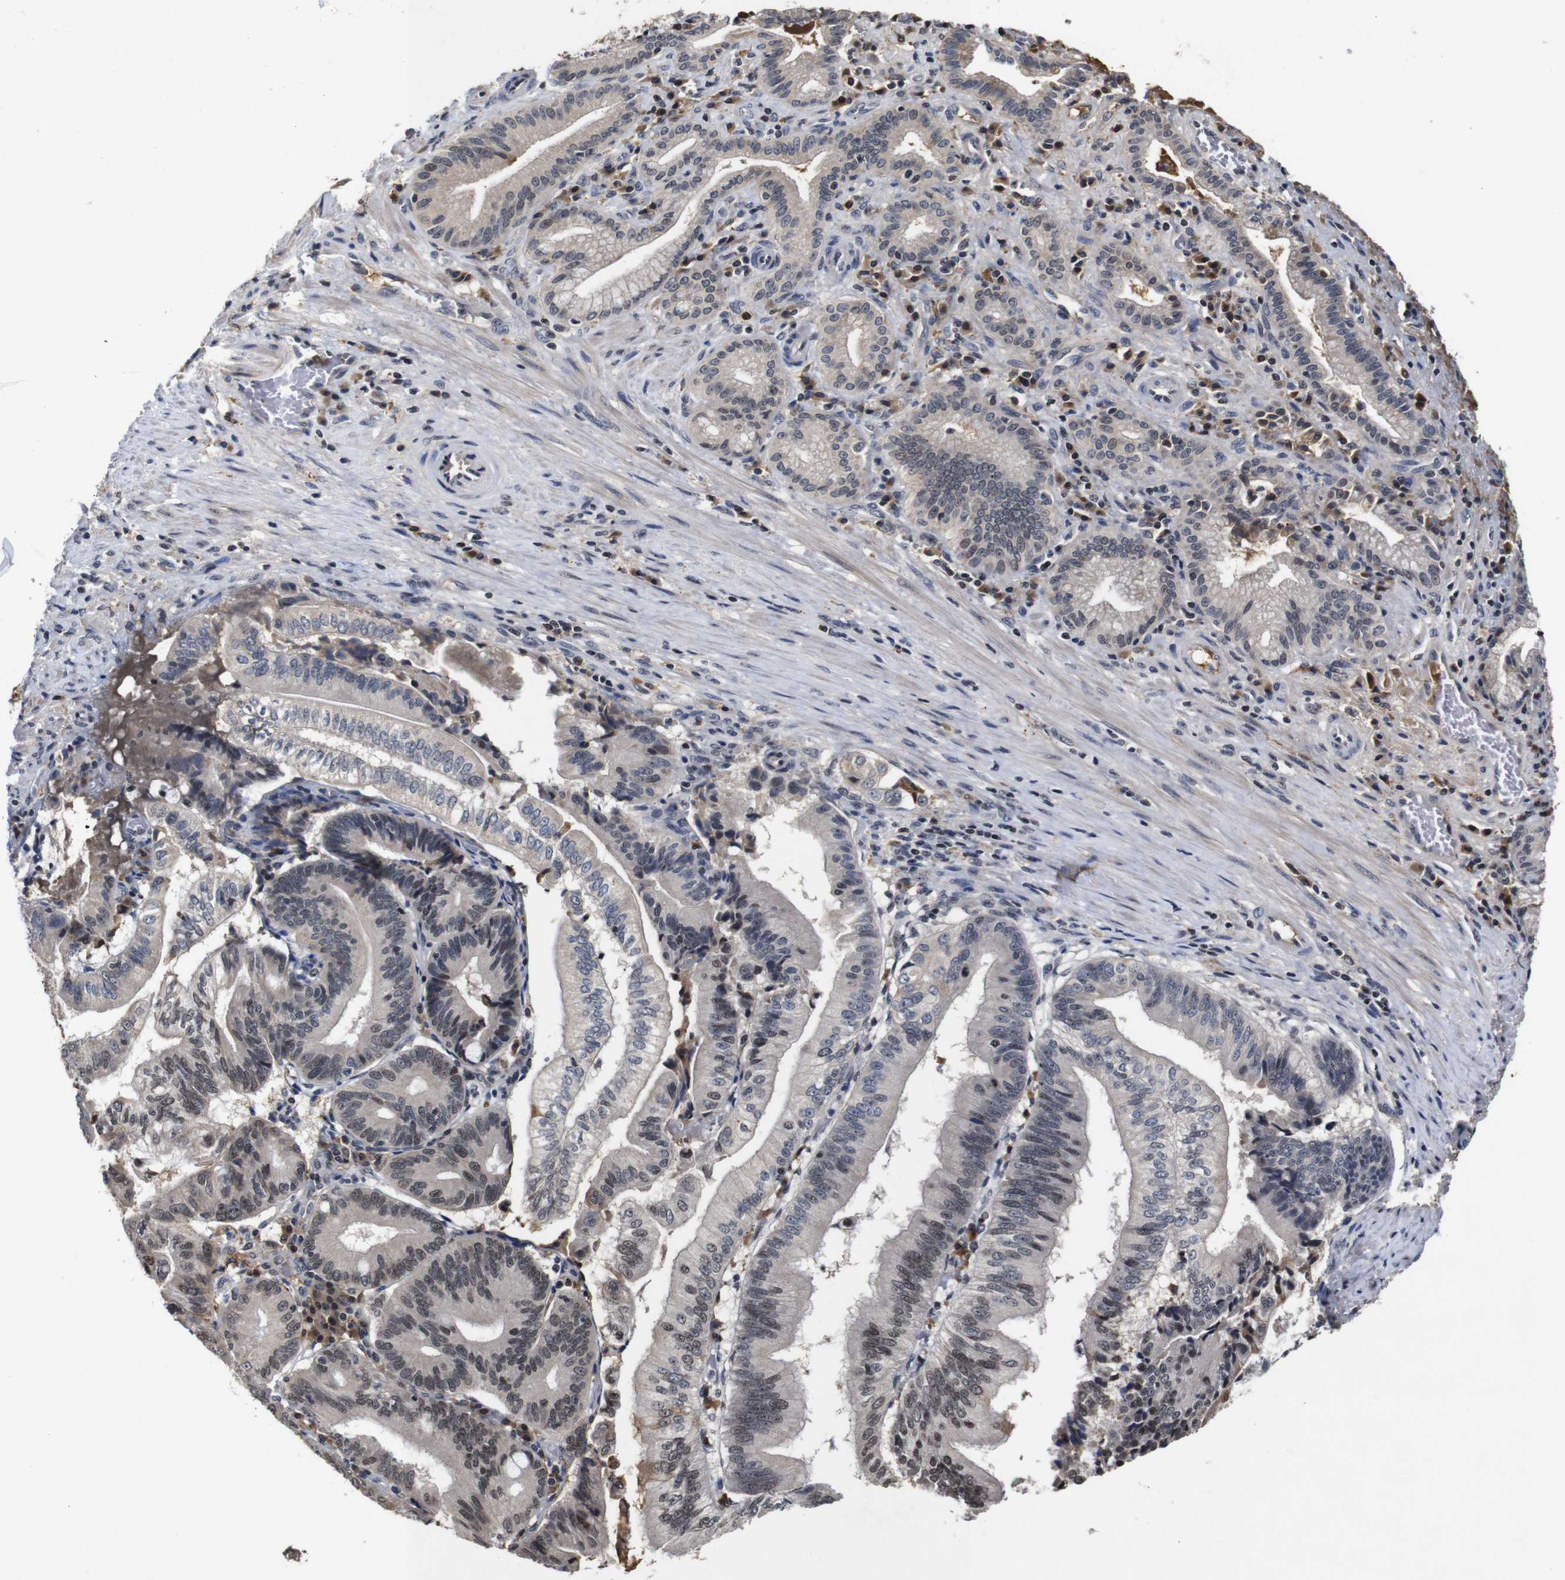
{"staining": {"intensity": "negative", "quantity": "none", "location": "none"}, "tissue": "pancreatic cancer", "cell_type": "Tumor cells", "image_type": "cancer", "snomed": [{"axis": "morphology", "description": "Adenocarcinoma, NOS"}, {"axis": "topography", "description": "Pancreas"}], "caption": "Photomicrograph shows no protein staining in tumor cells of adenocarcinoma (pancreatic) tissue.", "gene": "MYC", "patient": {"sex": "male", "age": 82}}